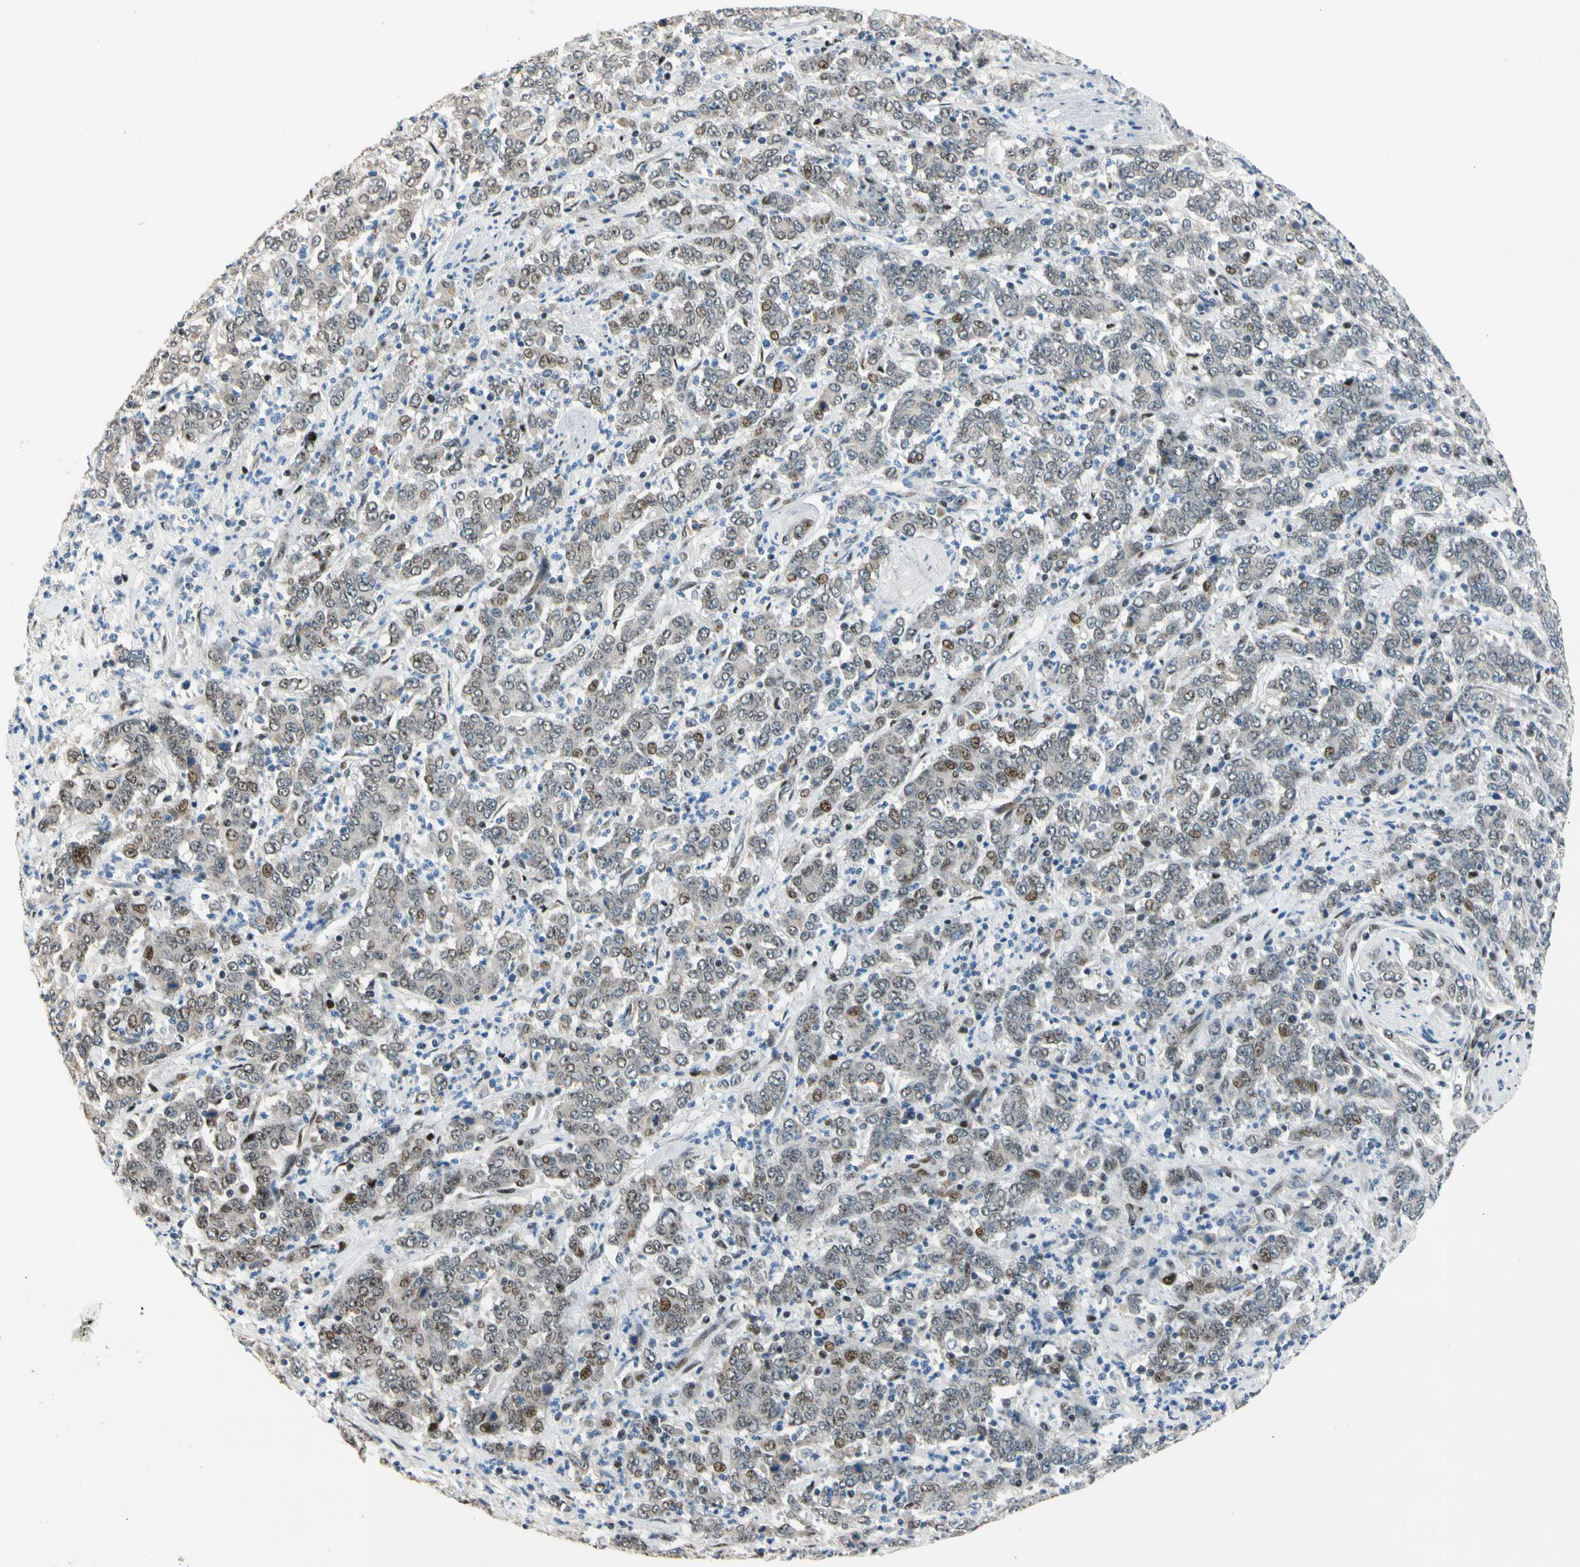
{"staining": {"intensity": "moderate", "quantity": "25%-75%", "location": "nuclear"}, "tissue": "stomach cancer", "cell_type": "Tumor cells", "image_type": "cancer", "snomed": [{"axis": "morphology", "description": "Adenocarcinoma, NOS"}, {"axis": "topography", "description": "Stomach, lower"}], "caption": "About 25%-75% of tumor cells in human stomach adenocarcinoma reveal moderate nuclear protein expression as visualized by brown immunohistochemical staining.", "gene": "ZNF184", "patient": {"sex": "female", "age": 71}}